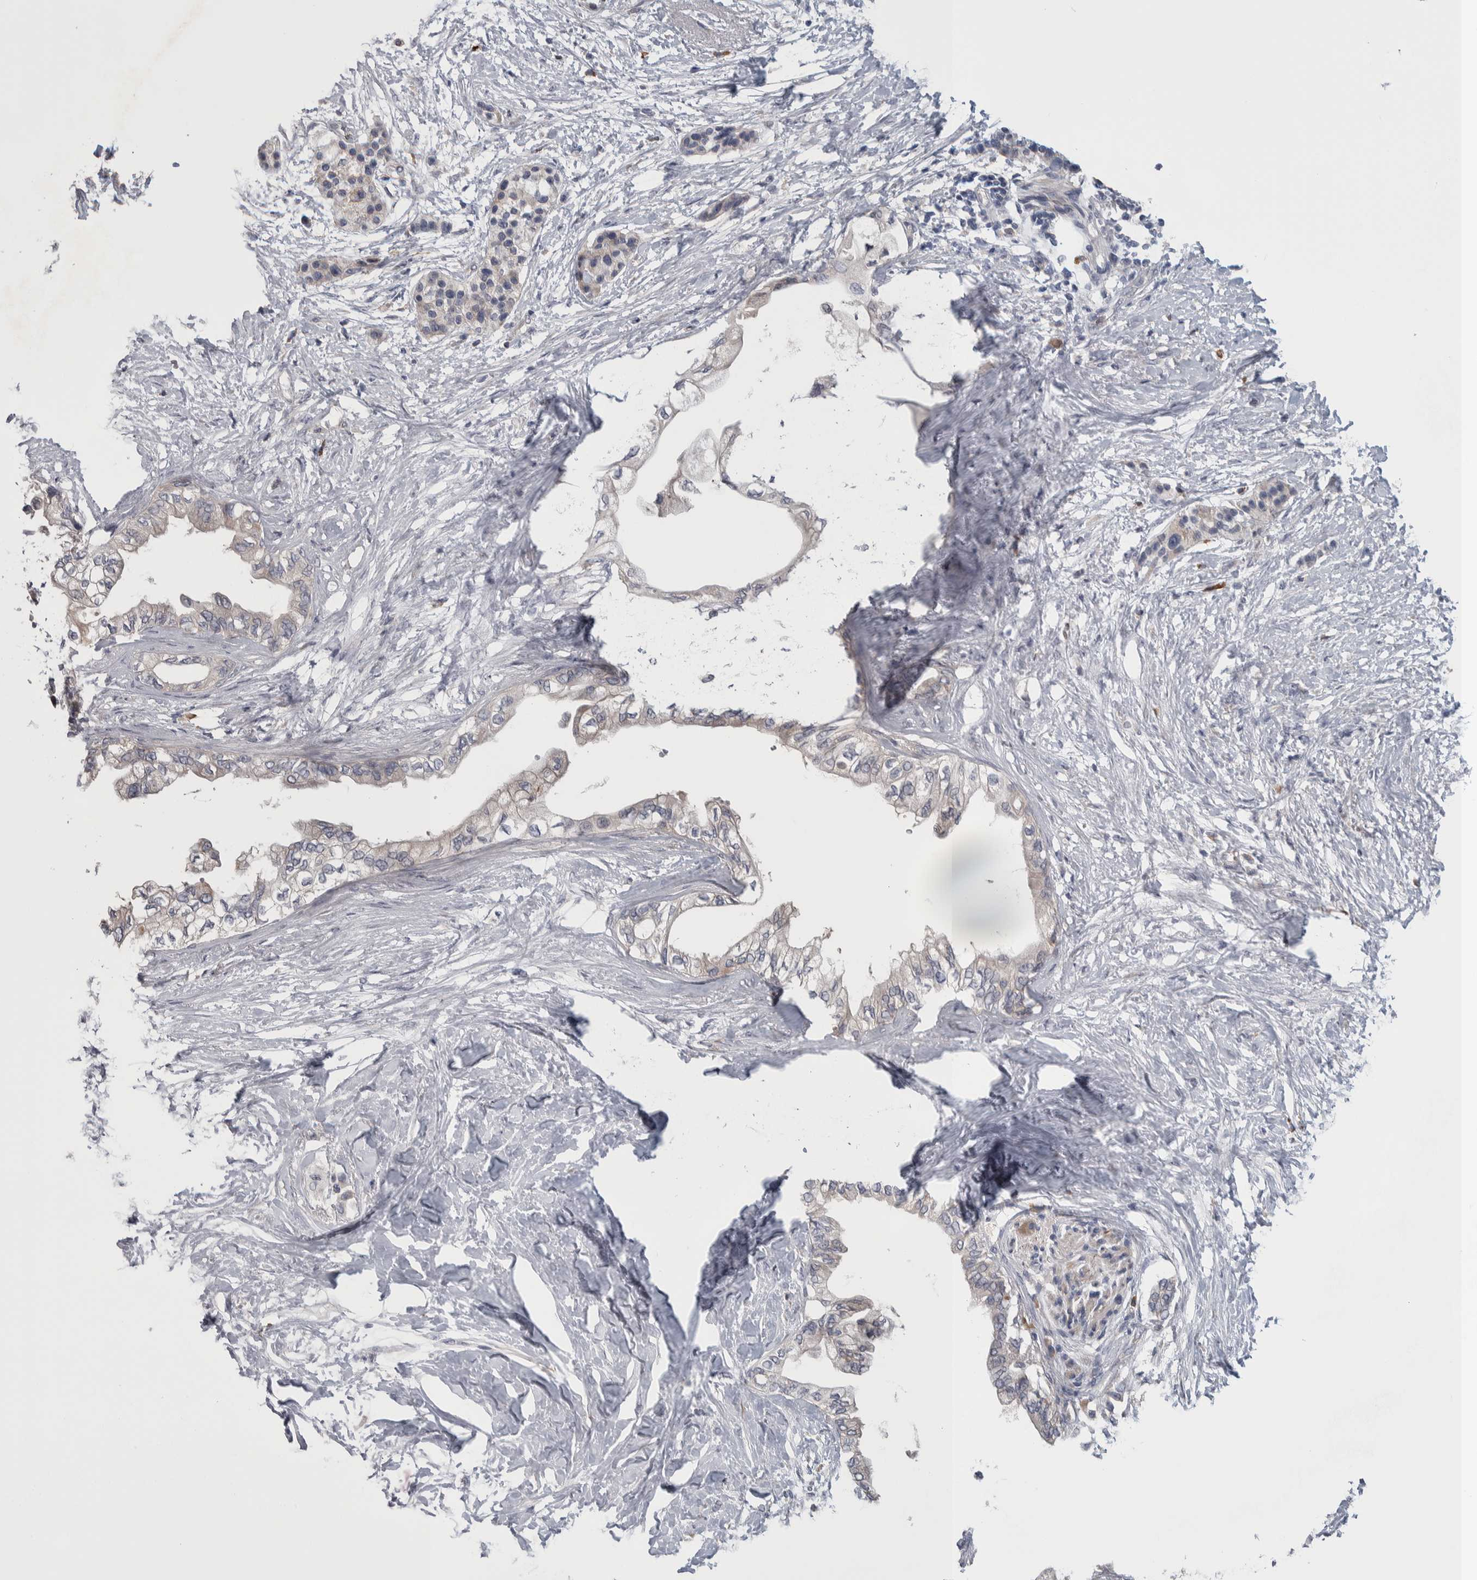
{"staining": {"intensity": "negative", "quantity": "none", "location": "none"}, "tissue": "pancreatic cancer", "cell_type": "Tumor cells", "image_type": "cancer", "snomed": [{"axis": "morphology", "description": "Normal tissue, NOS"}, {"axis": "morphology", "description": "Adenocarcinoma, NOS"}, {"axis": "topography", "description": "Pancreas"}, {"axis": "topography", "description": "Duodenum"}], "caption": "Immunohistochemistry of adenocarcinoma (pancreatic) reveals no positivity in tumor cells.", "gene": "IBTK", "patient": {"sex": "female", "age": 60}}